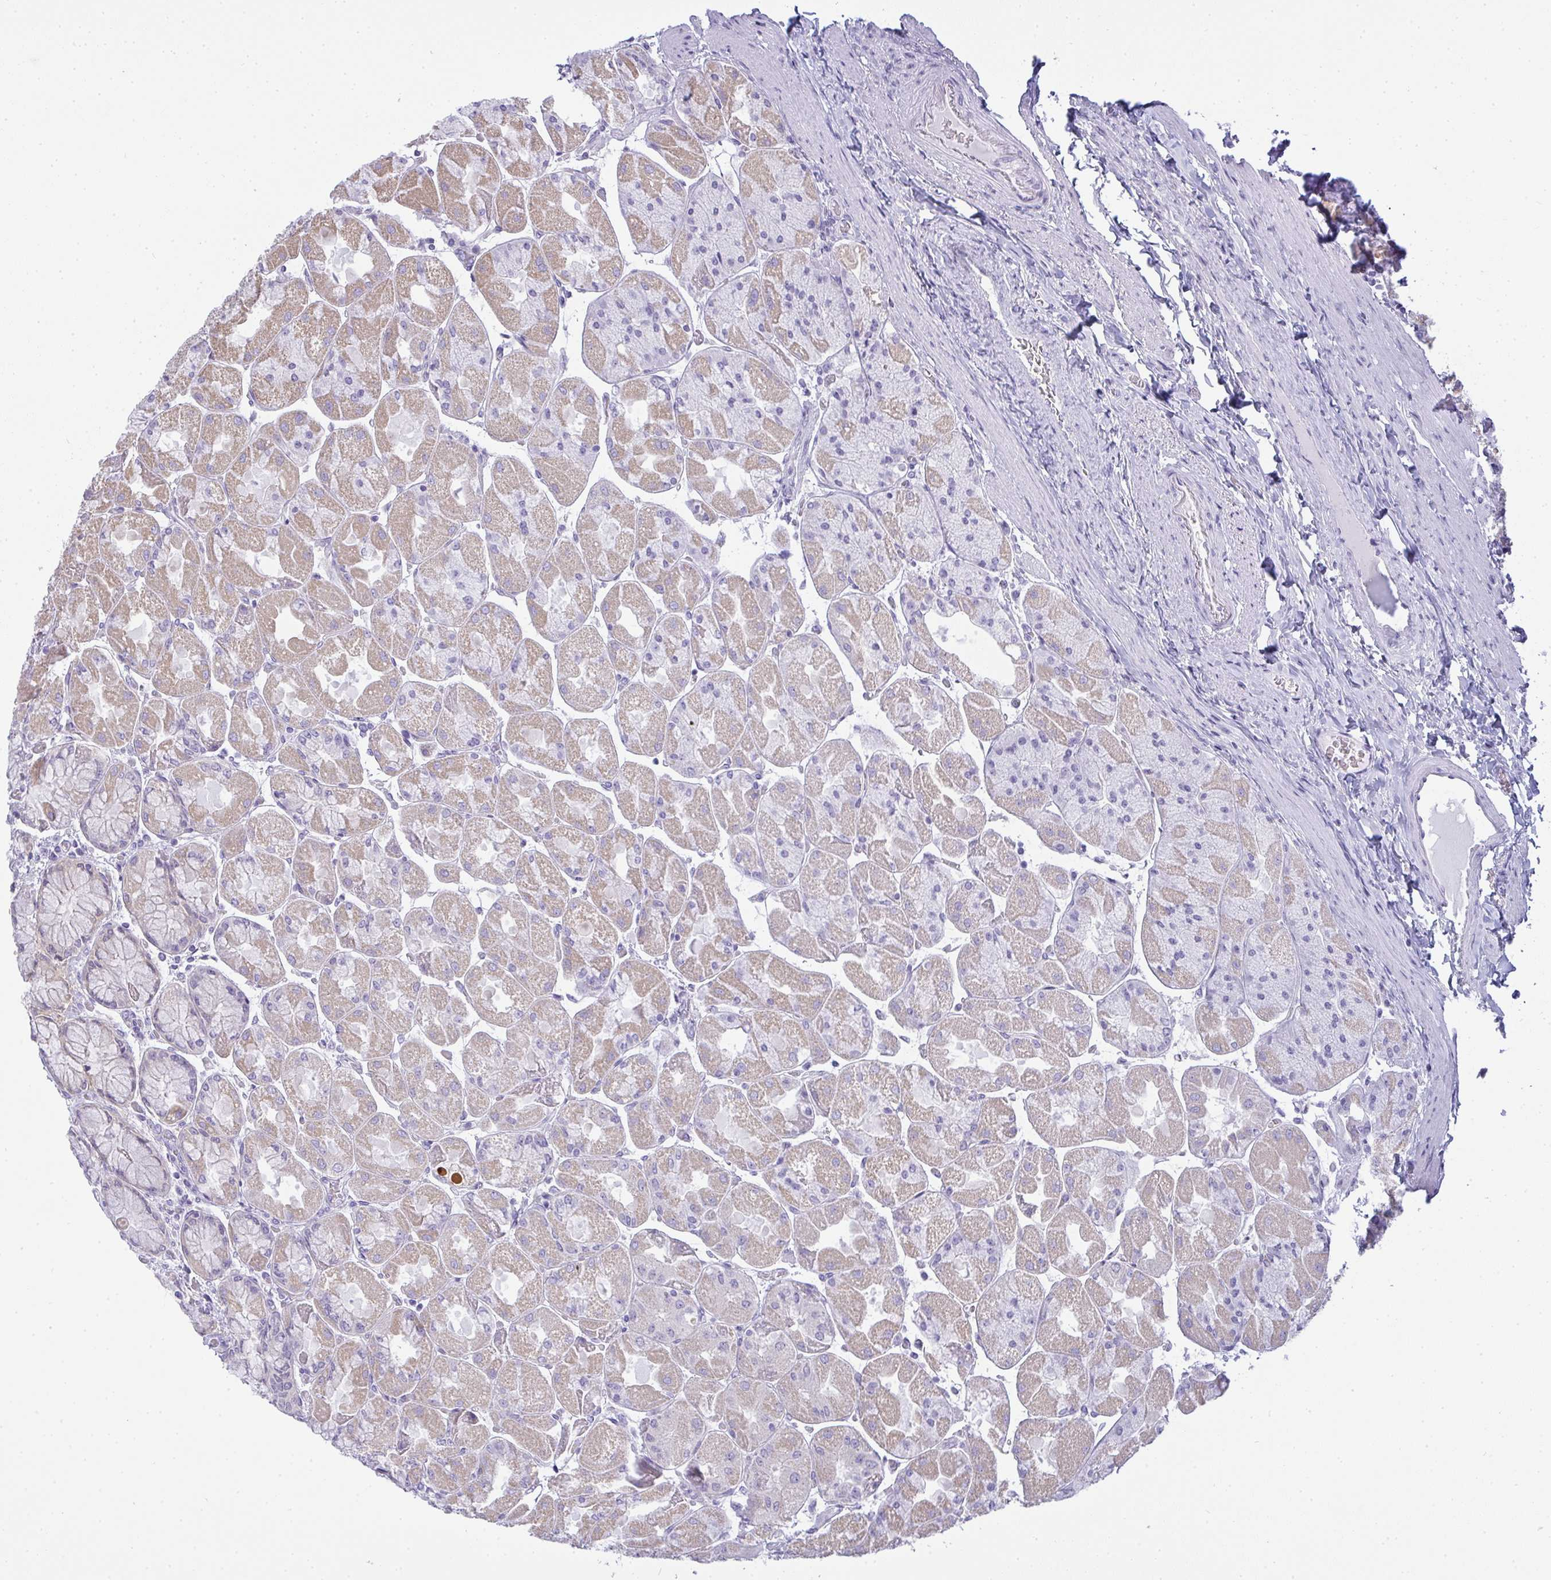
{"staining": {"intensity": "moderate", "quantity": "25%-75%", "location": "cytoplasmic/membranous"}, "tissue": "stomach", "cell_type": "Glandular cells", "image_type": "normal", "snomed": [{"axis": "morphology", "description": "Normal tissue, NOS"}, {"axis": "topography", "description": "Stomach"}], "caption": "Immunohistochemical staining of benign stomach displays medium levels of moderate cytoplasmic/membranous expression in about 25%-75% of glandular cells.", "gene": "GSDMB", "patient": {"sex": "female", "age": 61}}